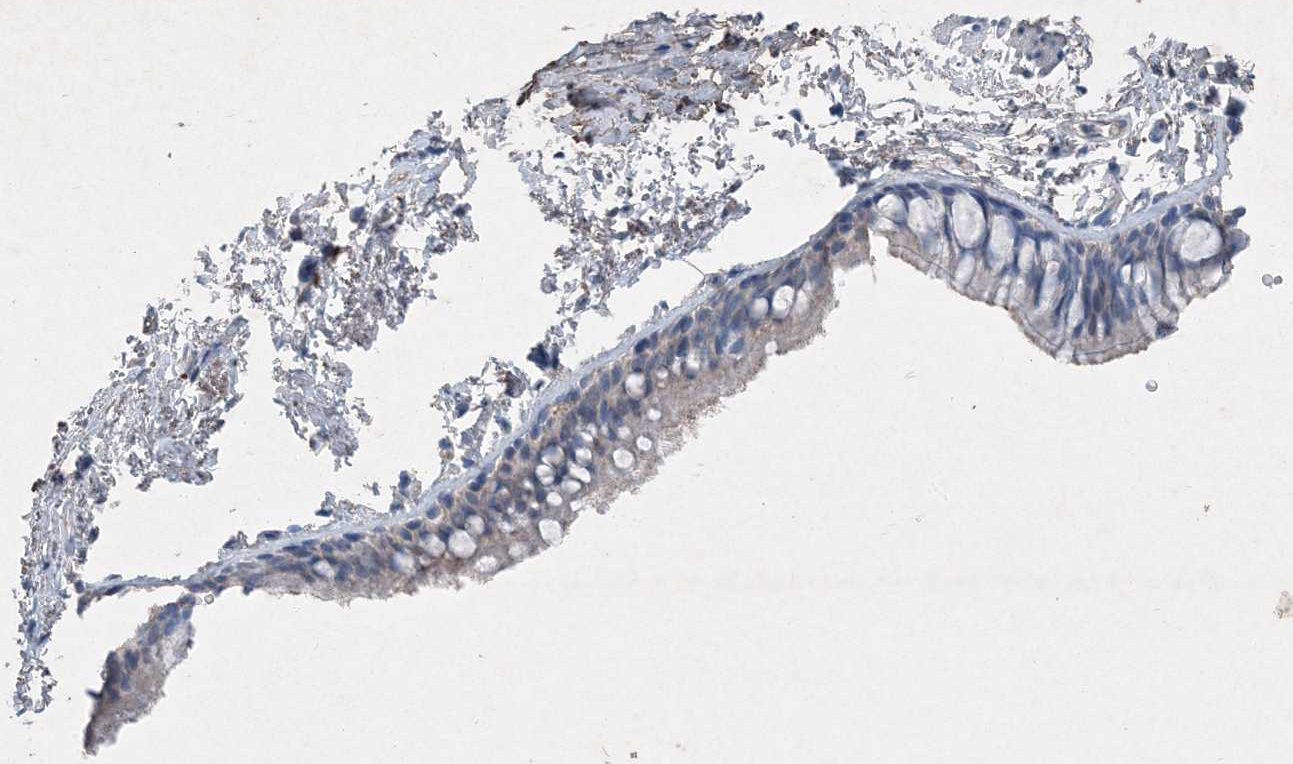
{"staining": {"intensity": "weak", "quantity": "<25%", "location": "cytoplasmic/membranous"}, "tissue": "bronchus", "cell_type": "Respiratory epithelial cells", "image_type": "normal", "snomed": [{"axis": "morphology", "description": "Normal tissue, NOS"}, {"axis": "topography", "description": "Cartilage tissue"}, {"axis": "topography", "description": "Bronchus"}], "caption": "The photomicrograph displays no significant positivity in respiratory epithelial cells of bronchus.", "gene": "FCN3", "patient": {"sex": "female", "age": 73}}